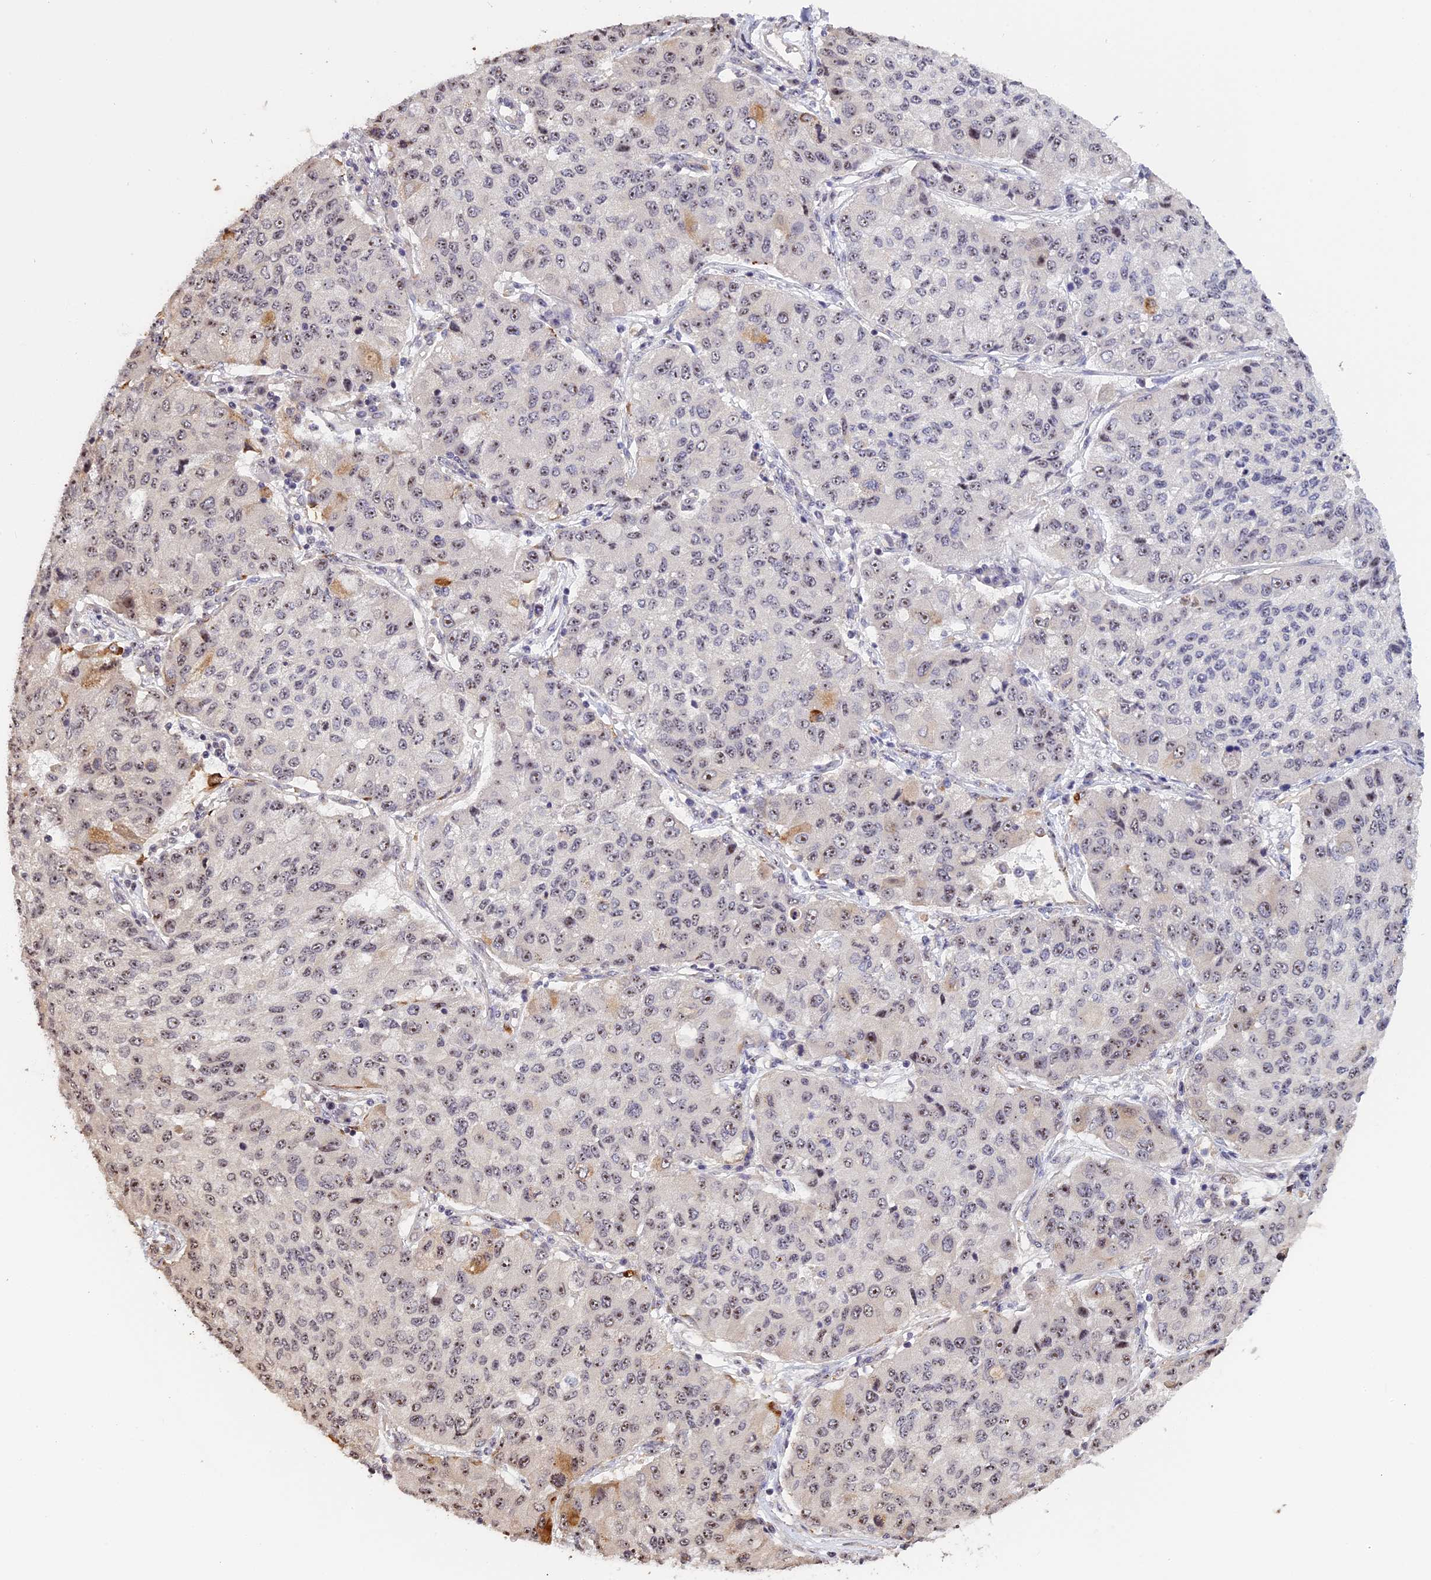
{"staining": {"intensity": "moderate", "quantity": "<25%", "location": "nuclear"}, "tissue": "lung cancer", "cell_type": "Tumor cells", "image_type": "cancer", "snomed": [{"axis": "morphology", "description": "Squamous cell carcinoma, NOS"}, {"axis": "topography", "description": "Lung"}], "caption": "The photomicrograph displays a brown stain indicating the presence of a protein in the nuclear of tumor cells in lung cancer.", "gene": "MGA", "patient": {"sex": "male", "age": 74}}